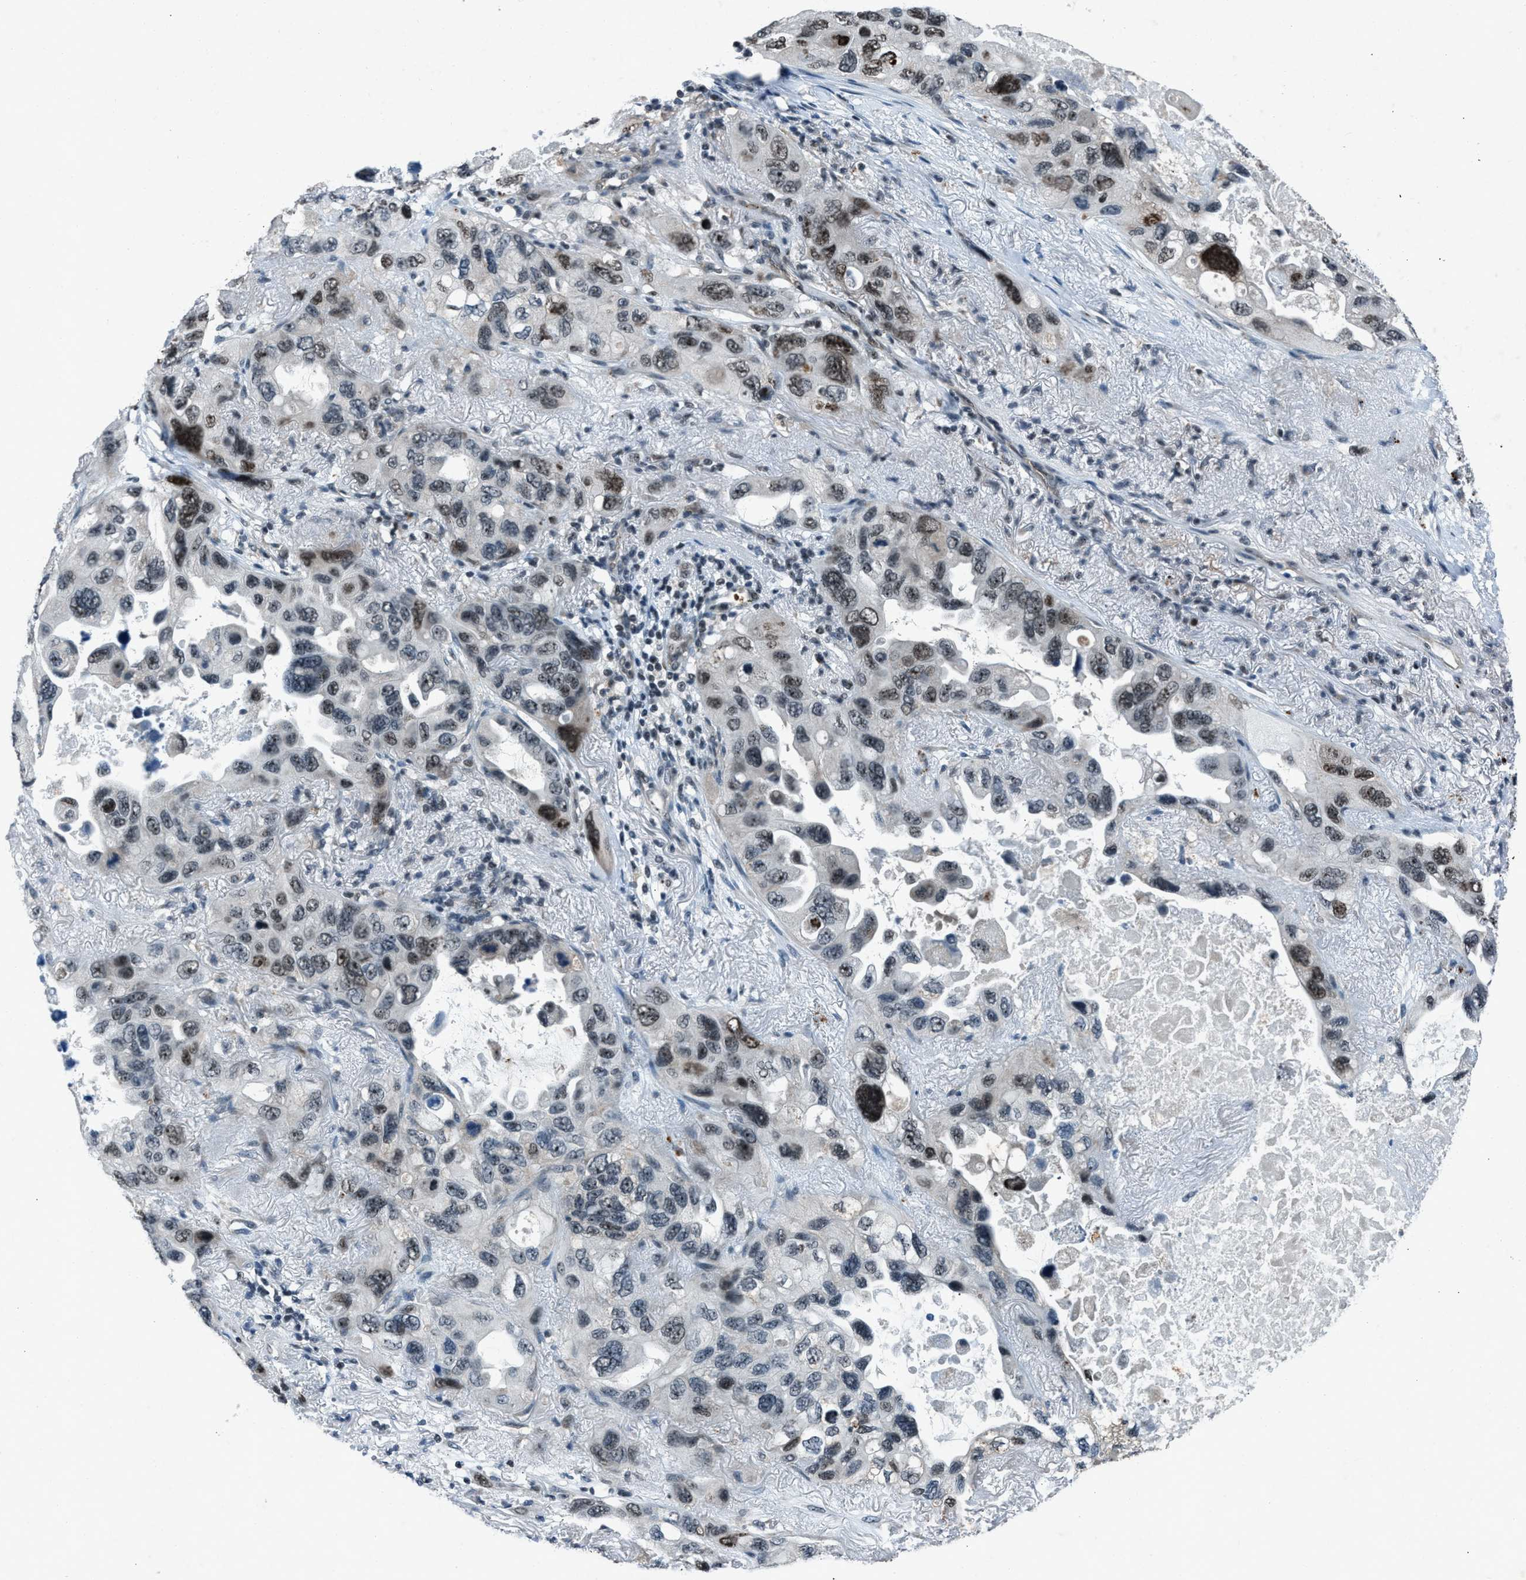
{"staining": {"intensity": "moderate", "quantity": "25%-75%", "location": "nuclear"}, "tissue": "lung cancer", "cell_type": "Tumor cells", "image_type": "cancer", "snomed": [{"axis": "morphology", "description": "Squamous cell carcinoma, NOS"}, {"axis": "topography", "description": "Lung"}], "caption": "Lung cancer stained with DAB IHC reveals medium levels of moderate nuclear positivity in approximately 25%-75% of tumor cells.", "gene": "ADCY1", "patient": {"sex": "female", "age": 73}}